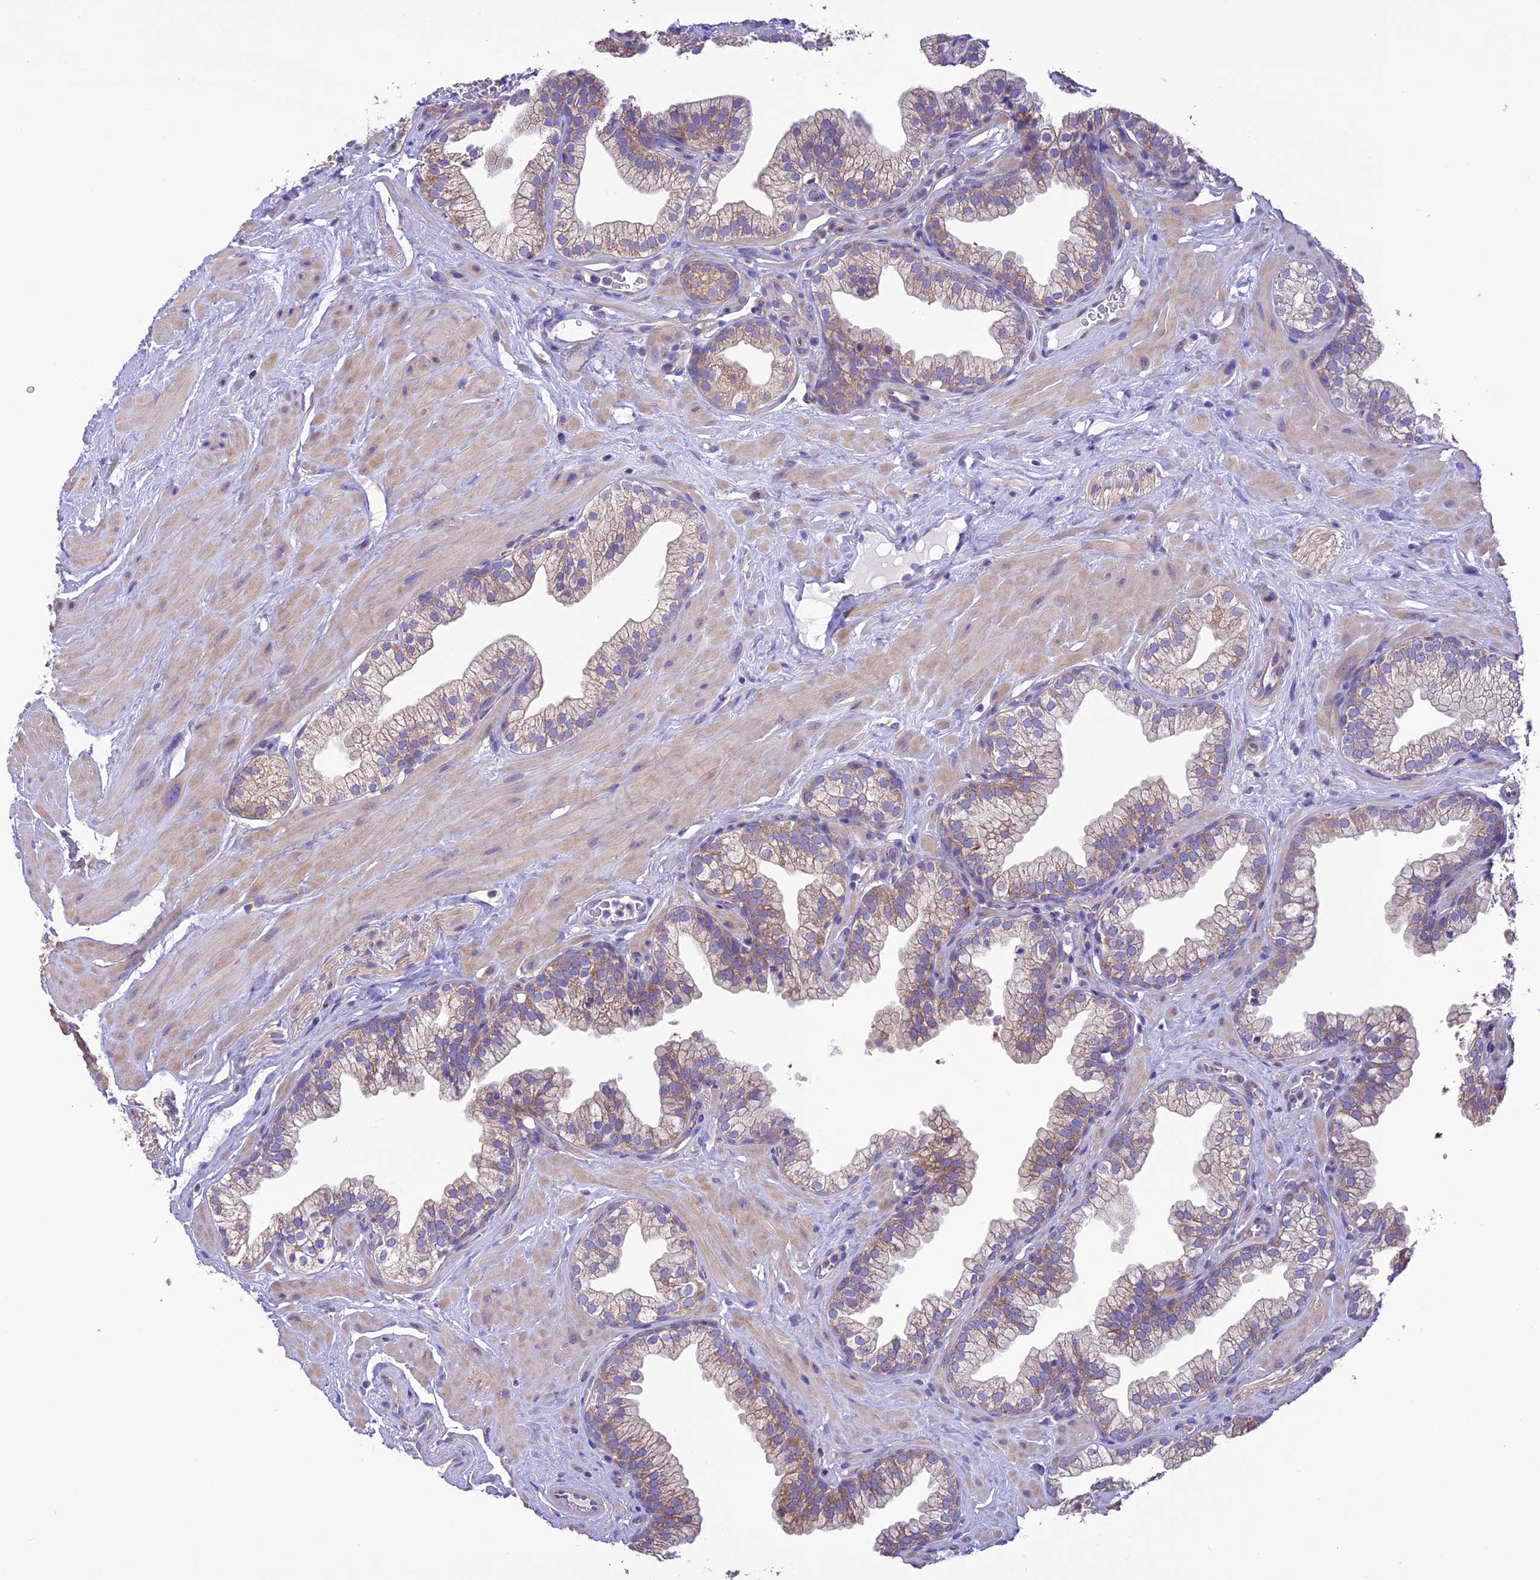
{"staining": {"intensity": "weak", "quantity": "25%-75%", "location": "cytoplasmic/membranous"}, "tissue": "prostate", "cell_type": "Glandular cells", "image_type": "normal", "snomed": [{"axis": "morphology", "description": "Normal tissue, NOS"}, {"axis": "morphology", "description": "Urothelial carcinoma, Low grade"}, {"axis": "topography", "description": "Urinary bladder"}, {"axis": "topography", "description": "Prostate"}], "caption": "Protein analysis of benign prostate shows weak cytoplasmic/membranous expression in approximately 25%-75% of glandular cells.", "gene": "MAP3K12", "patient": {"sex": "male", "age": 60}}